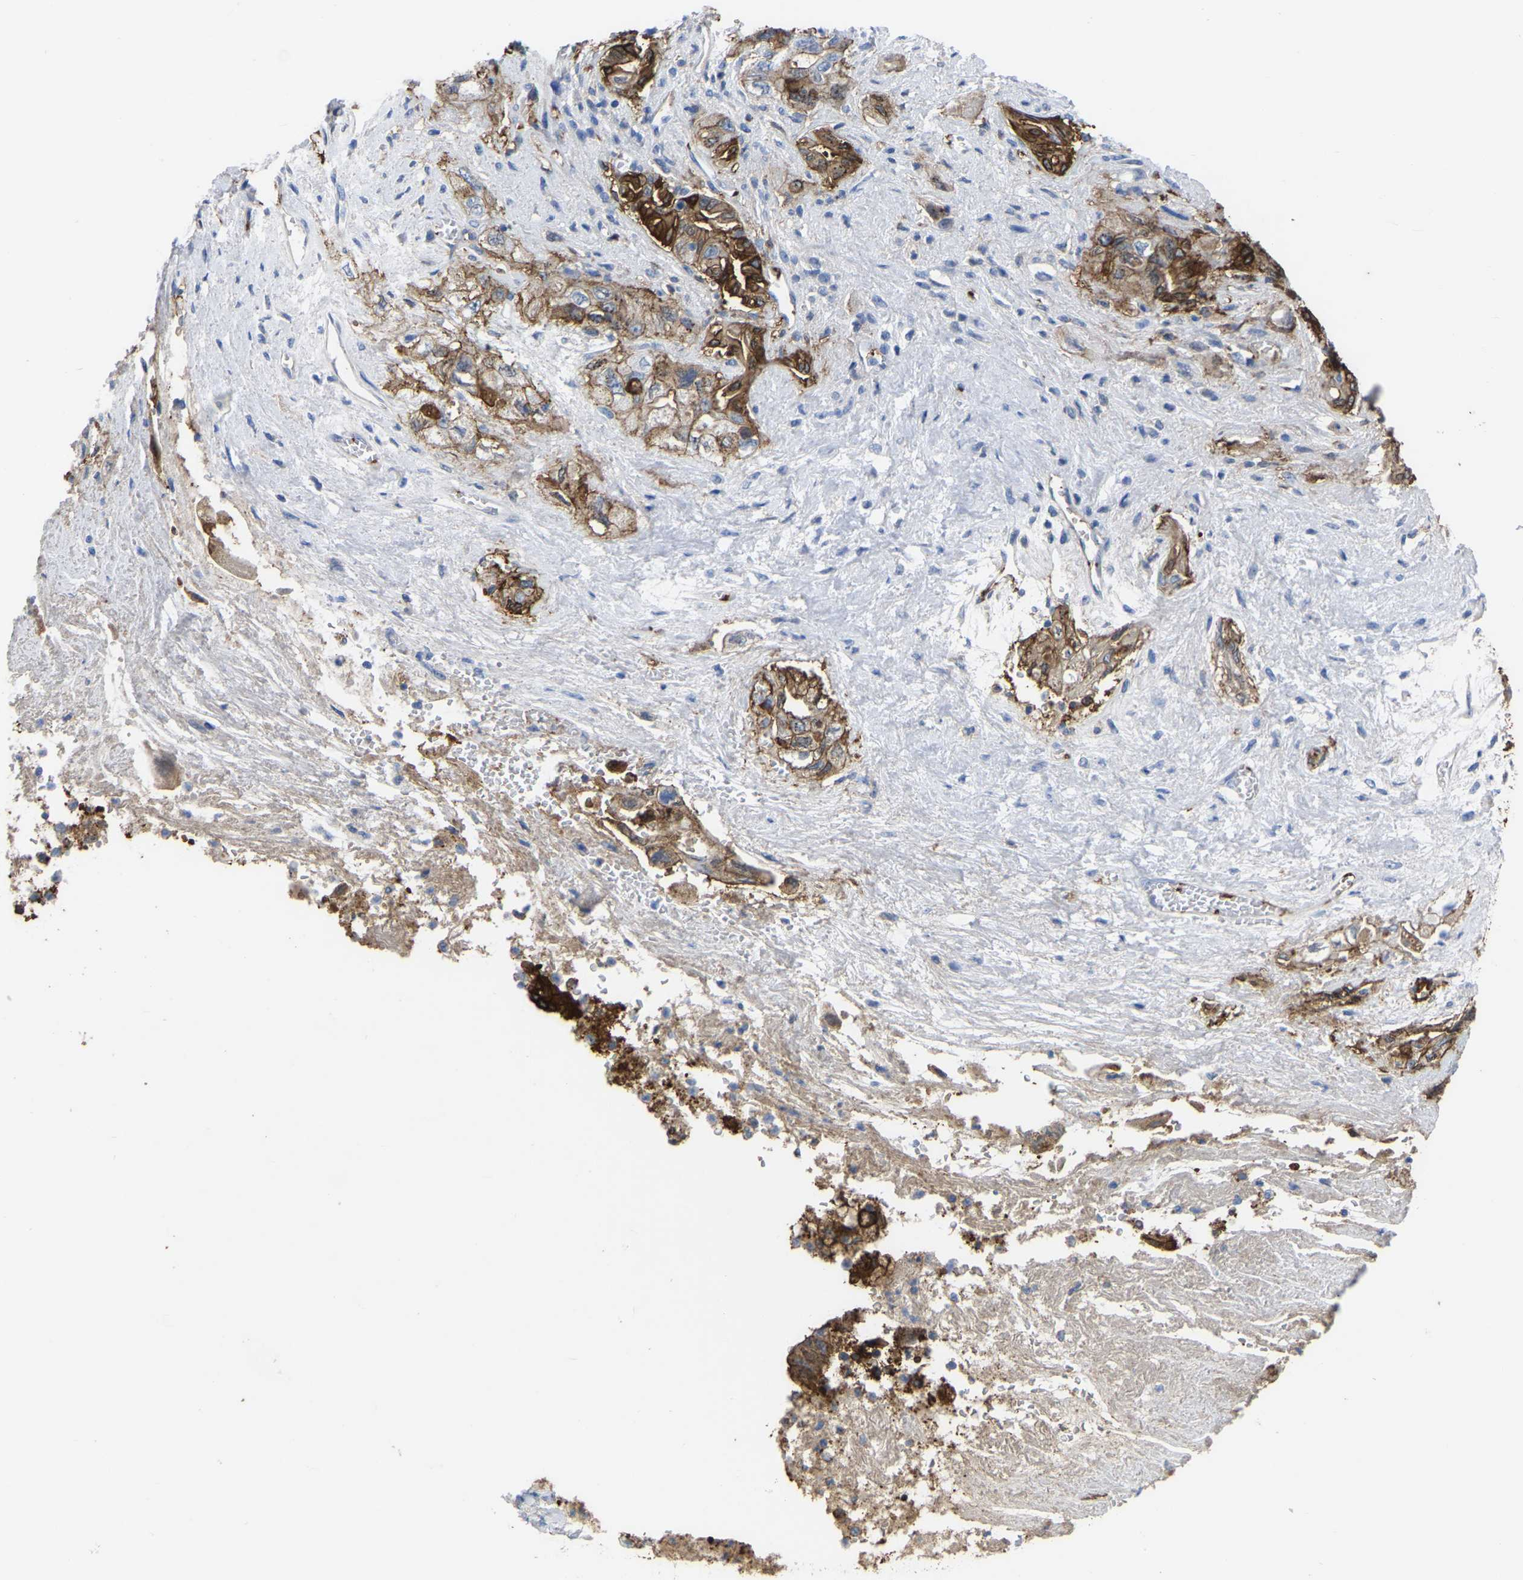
{"staining": {"intensity": "moderate", "quantity": "25%-75%", "location": "cytoplasmic/membranous"}, "tissue": "pancreatic cancer", "cell_type": "Tumor cells", "image_type": "cancer", "snomed": [{"axis": "morphology", "description": "Adenocarcinoma, NOS"}, {"axis": "topography", "description": "Pancreas"}], "caption": "Immunohistochemical staining of adenocarcinoma (pancreatic) shows medium levels of moderate cytoplasmic/membranous protein expression in about 25%-75% of tumor cells. The protein of interest is shown in brown color, while the nuclei are stained blue.", "gene": "ZNF449", "patient": {"sex": "female", "age": 73}}